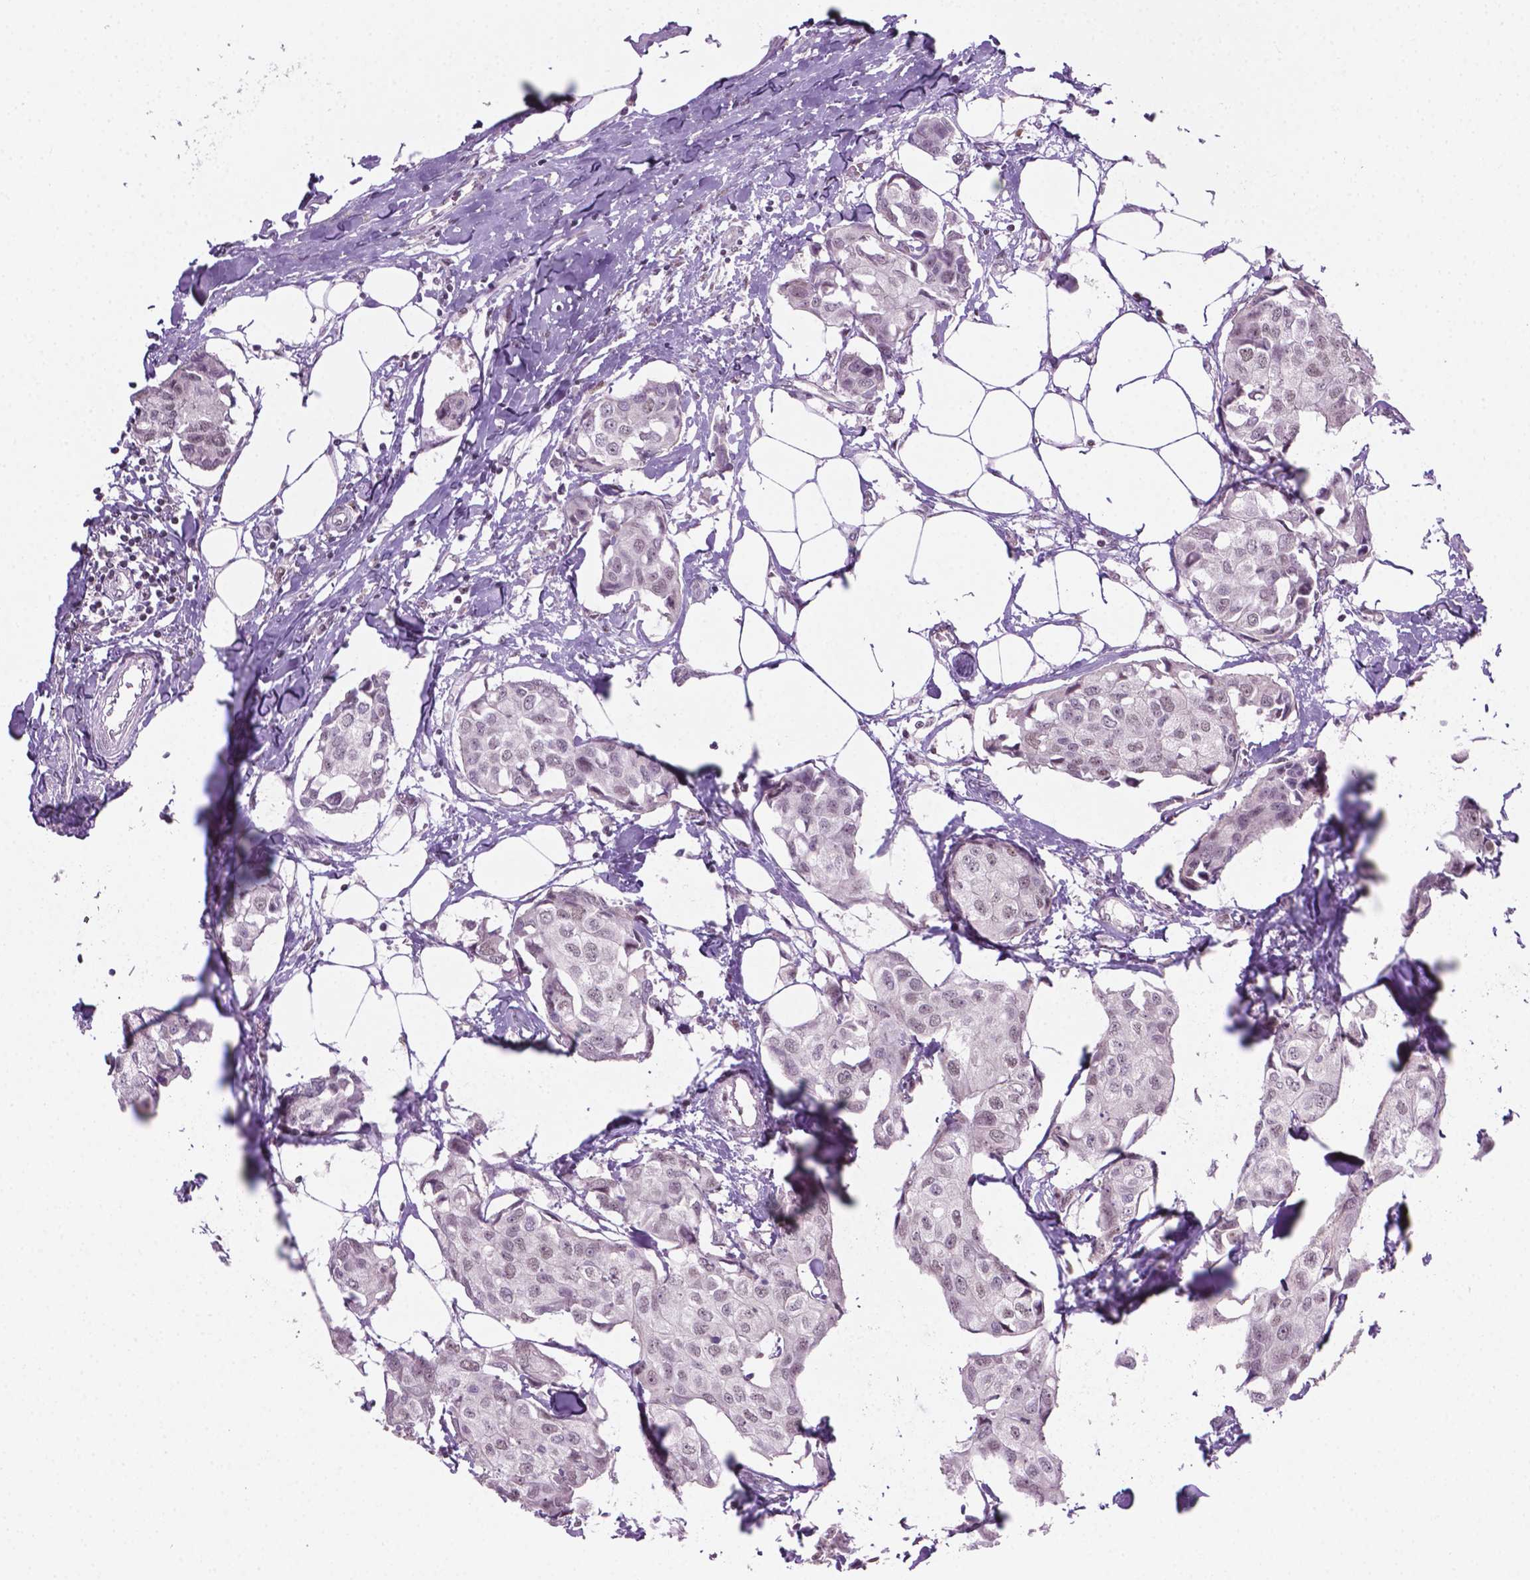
{"staining": {"intensity": "weak", "quantity": "<25%", "location": "nuclear"}, "tissue": "breast cancer", "cell_type": "Tumor cells", "image_type": "cancer", "snomed": [{"axis": "morphology", "description": "Duct carcinoma"}, {"axis": "topography", "description": "Breast"}], "caption": "Image shows no significant protein expression in tumor cells of breast cancer.", "gene": "PHAX", "patient": {"sex": "female", "age": 80}}